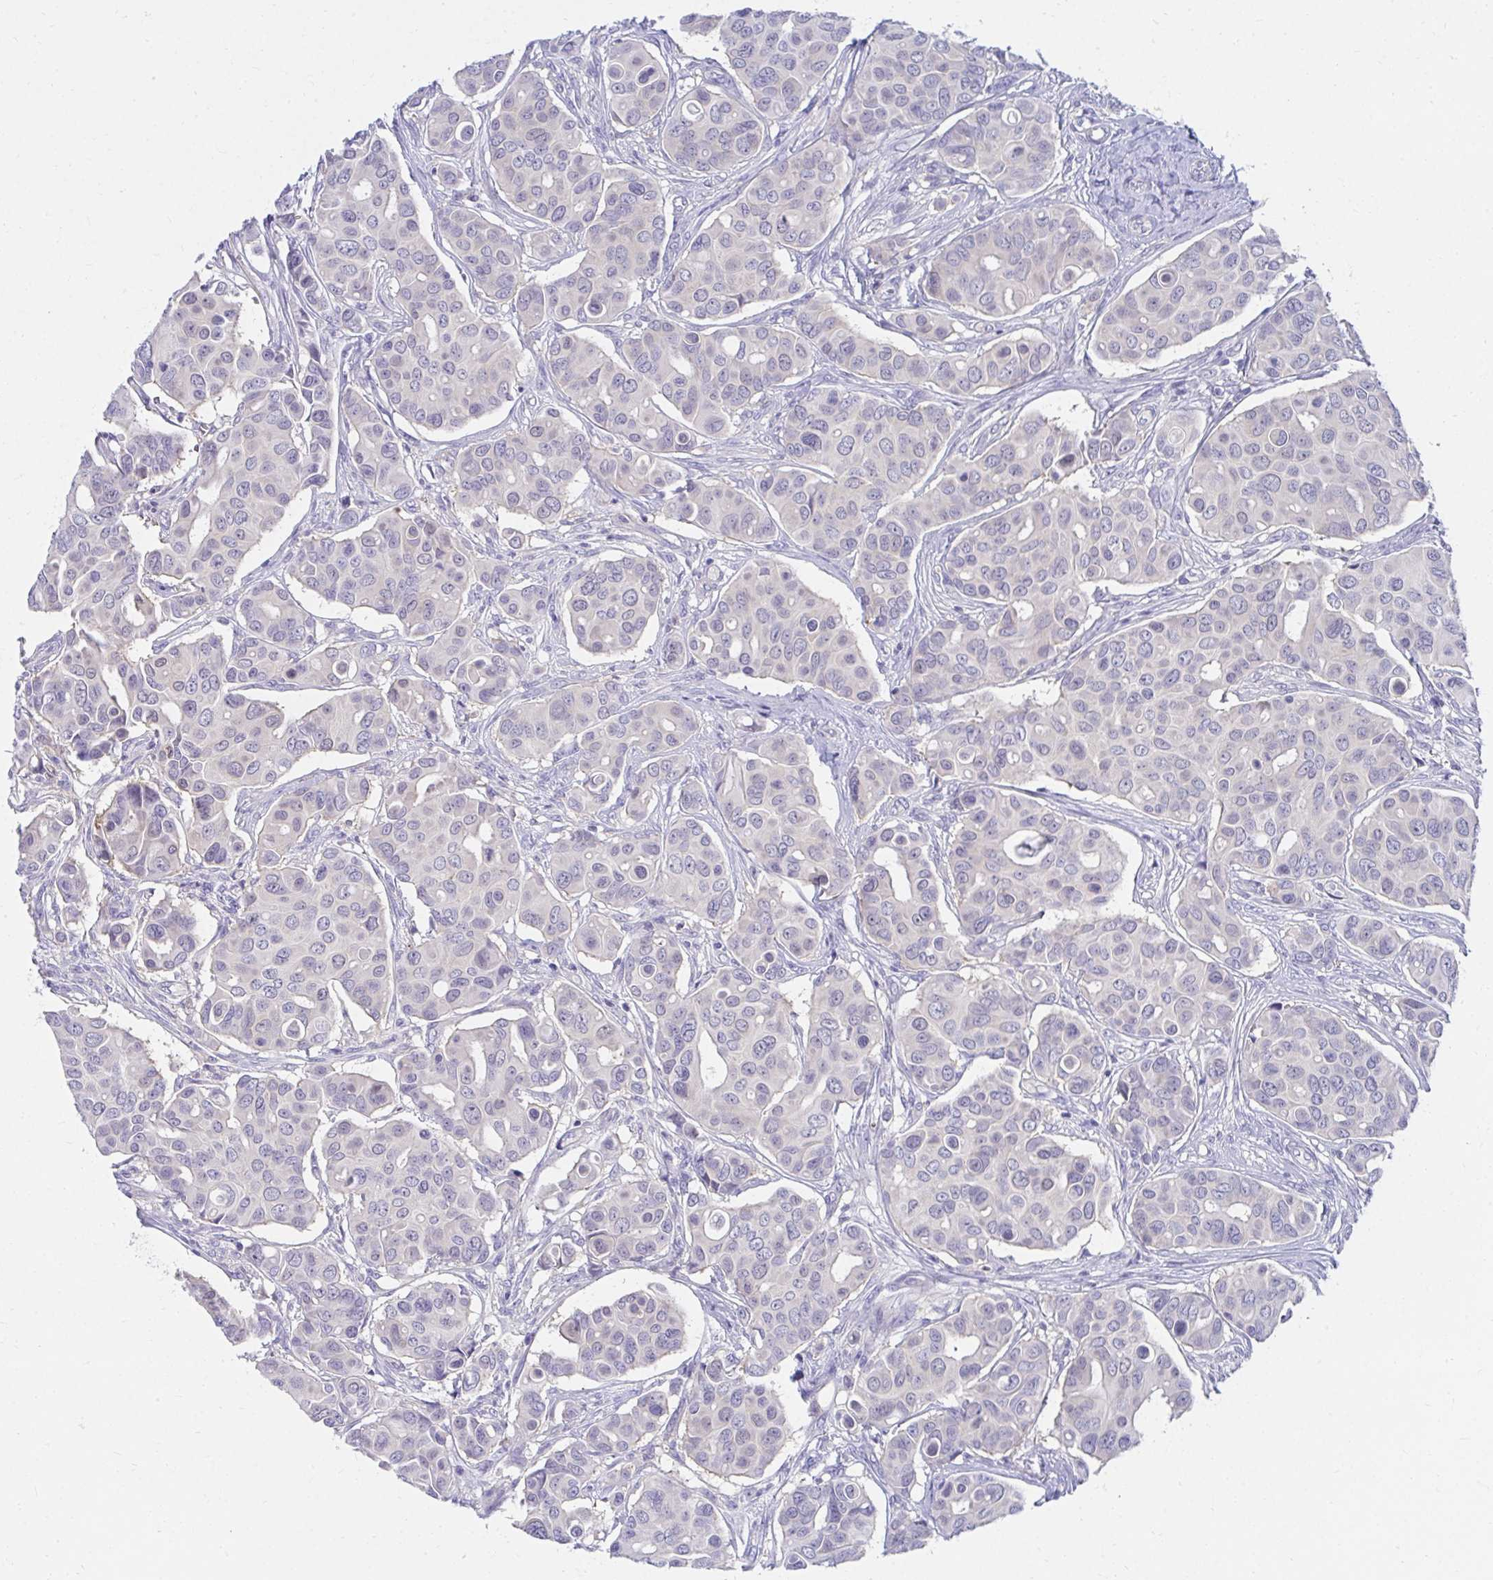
{"staining": {"intensity": "negative", "quantity": "none", "location": "none"}, "tissue": "breast cancer", "cell_type": "Tumor cells", "image_type": "cancer", "snomed": [{"axis": "morphology", "description": "Normal tissue, NOS"}, {"axis": "morphology", "description": "Duct carcinoma"}, {"axis": "topography", "description": "Skin"}, {"axis": "topography", "description": "Breast"}], "caption": "An immunohistochemistry (IHC) photomicrograph of breast cancer is shown. There is no staining in tumor cells of breast cancer.", "gene": "C19orf81", "patient": {"sex": "female", "age": 54}}